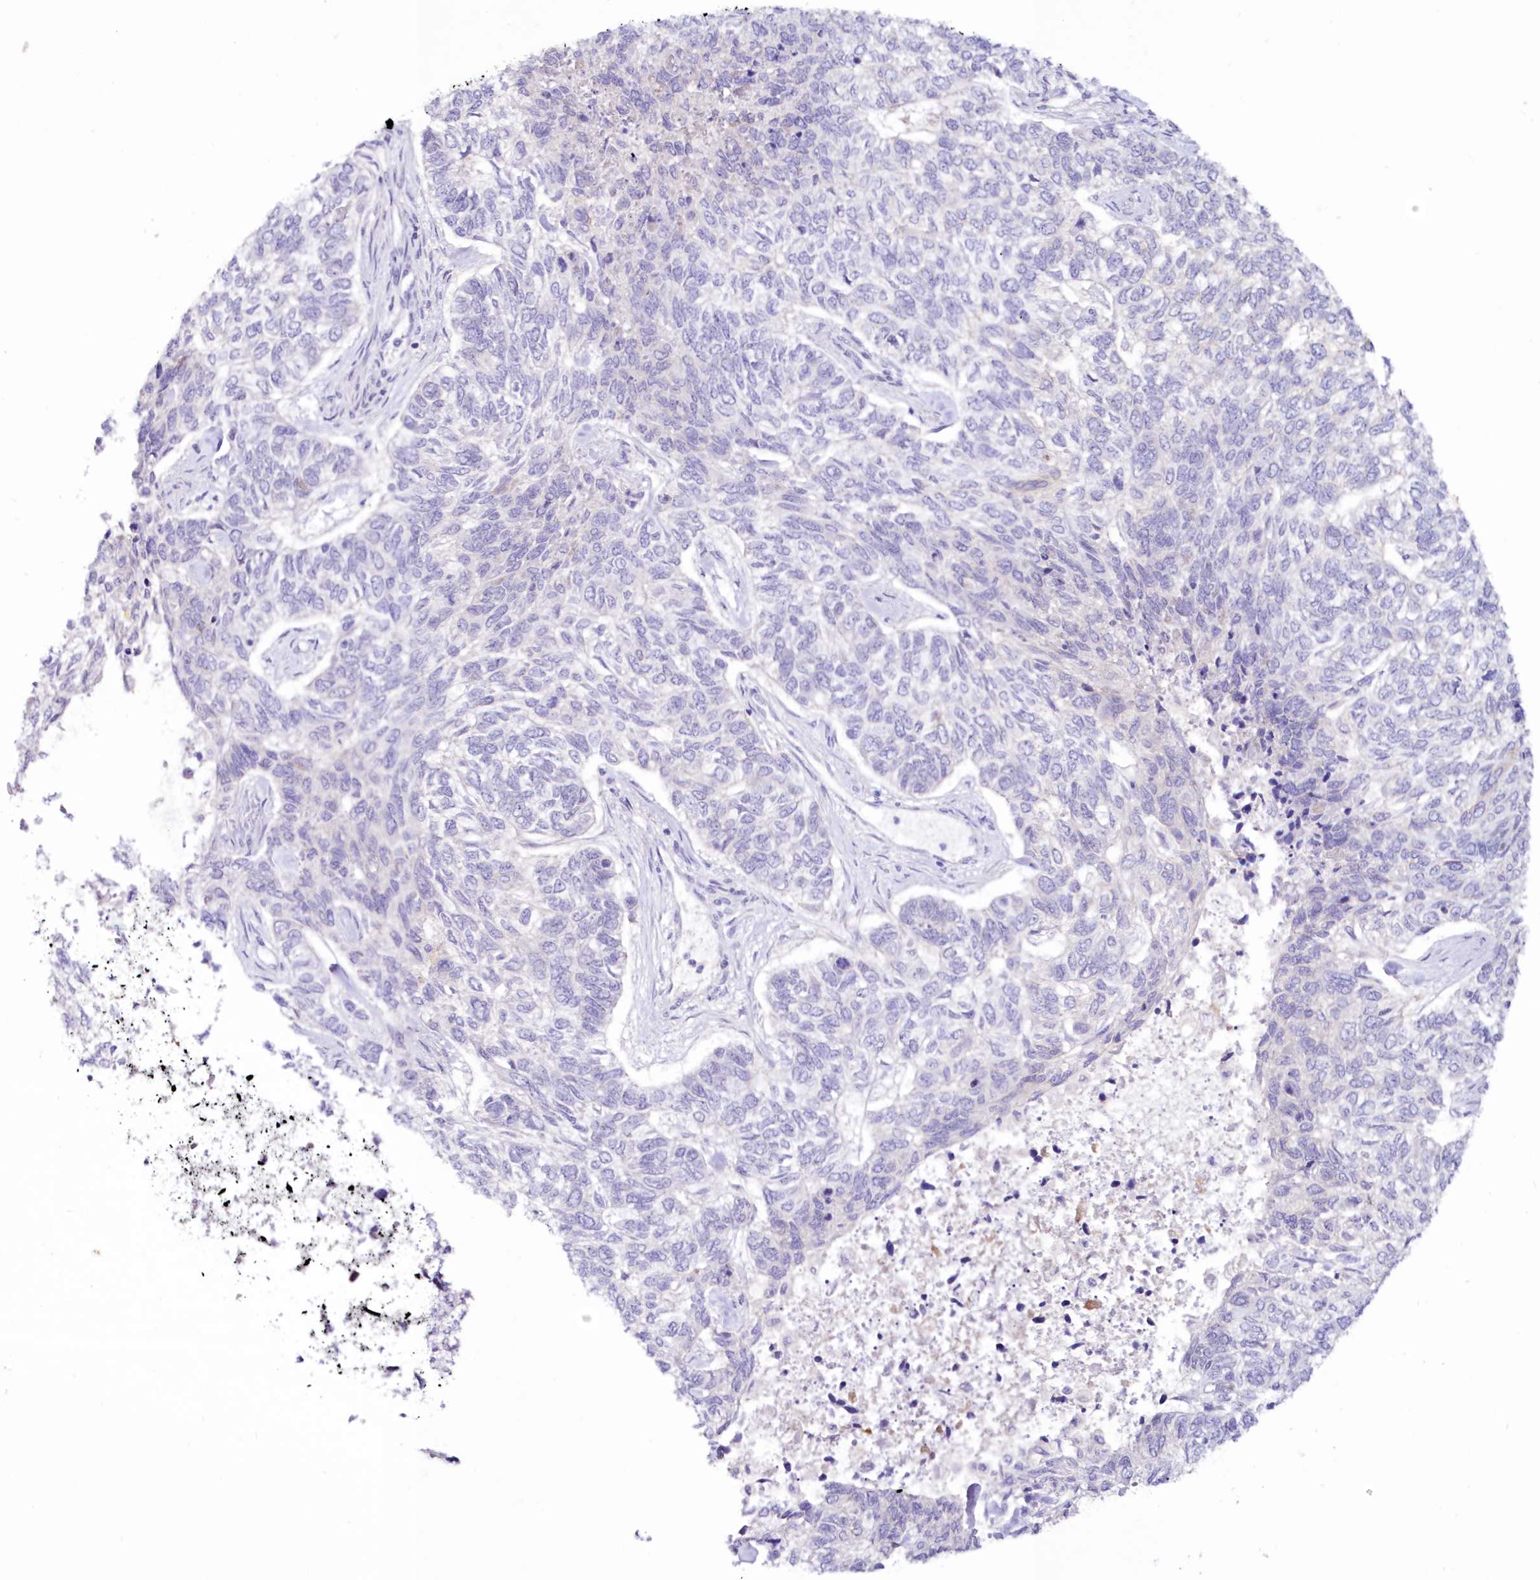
{"staining": {"intensity": "negative", "quantity": "none", "location": "none"}, "tissue": "skin cancer", "cell_type": "Tumor cells", "image_type": "cancer", "snomed": [{"axis": "morphology", "description": "Basal cell carcinoma"}, {"axis": "topography", "description": "Skin"}], "caption": "The immunohistochemistry histopathology image has no significant expression in tumor cells of skin cancer (basal cell carcinoma) tissue.", "gene": "SNED1", "patient": {"sex": "female", "age": 65}}